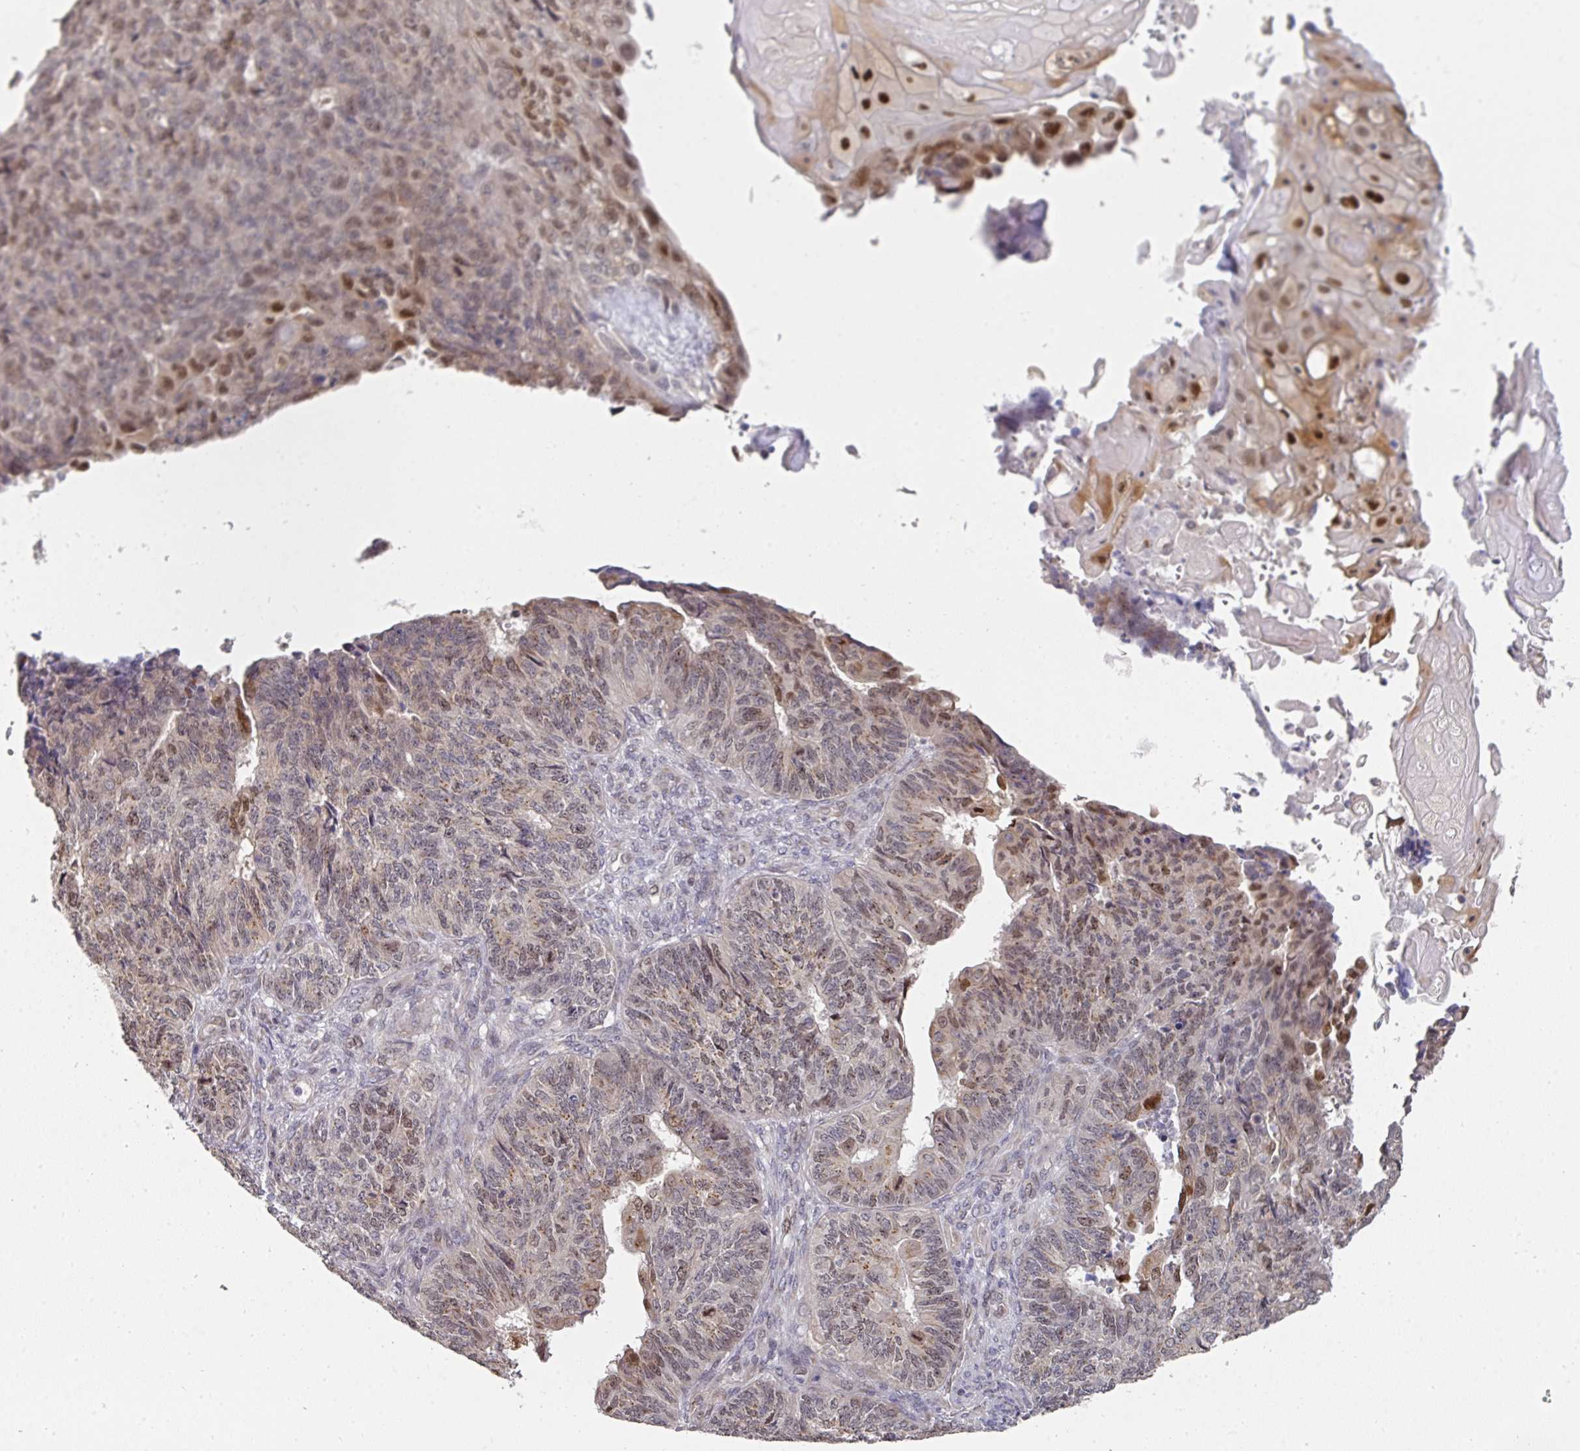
{"staining": {"intensity": "moderate", "quantity": "25%-75%", "location": "nuclear"}, "tissue": "endometrial cancer", "cell_type": "Tumor cells", "image_type": "cancer", "snomed": [{"axis": "morphology", "description": "Adenocarcinoma, NOS"}, {"axis": "topography", "description": "Endometrium"}], "caption": "Endometrial cancer stained with DAB IHC displays medium levels of moderate nuclear positivity in approximately 25%-75% of tumor cells.", "gene": "C18orf25", "patient": {"sex": "female", "age": 32}}